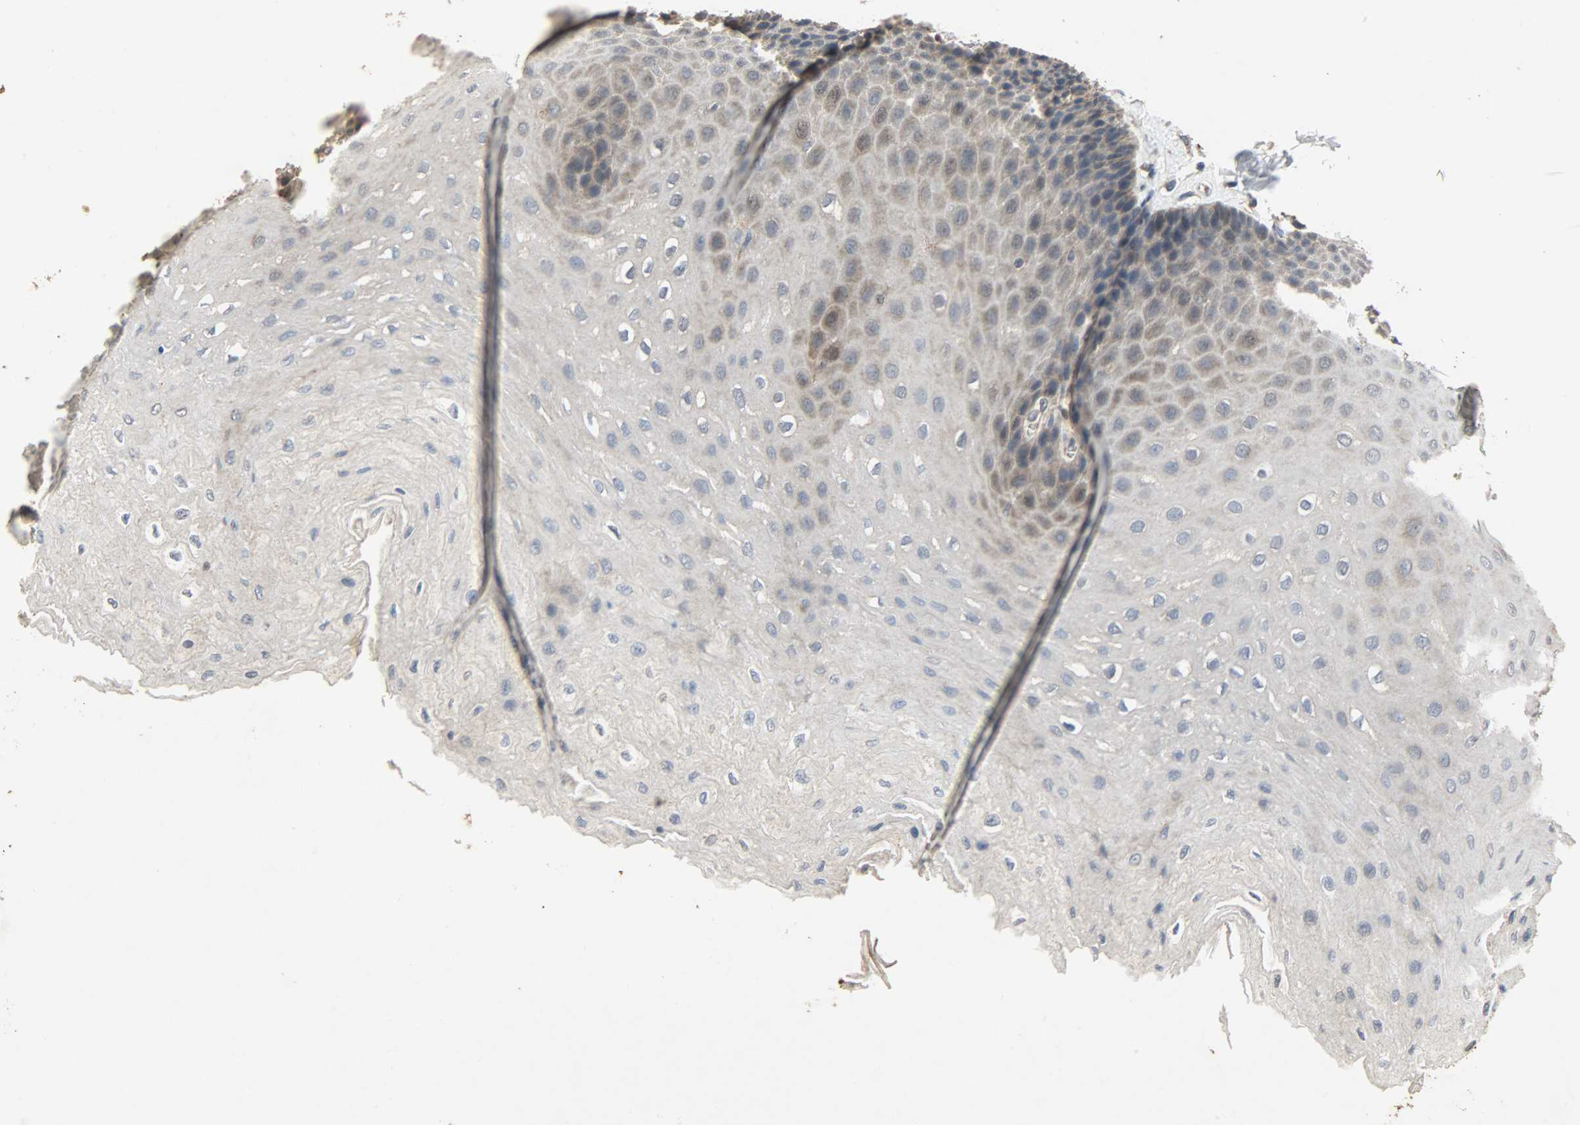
{"staining": {"intensity": "moderate", "quantity": "25%-75%", "location": "cytoplasmic/membranous"}, "tissue": "esophagus", "cell_type": "Squamous epithelial cells", "image_type": "normal", "snomed": [{"axis": "morphology", "description": "Normal tissue, NOS"}, {"axis": "topography", "description": "Esophagus"}], "caption": "Esophagus stained with DAB immunohistochemistry exhibits medium levels of moderate cytoplasmic/membranous expression in about 25%-75% of squamous epithelial cells.", "gene": "CDKN2C", "patient": {"sex": "female", "age": 72}}